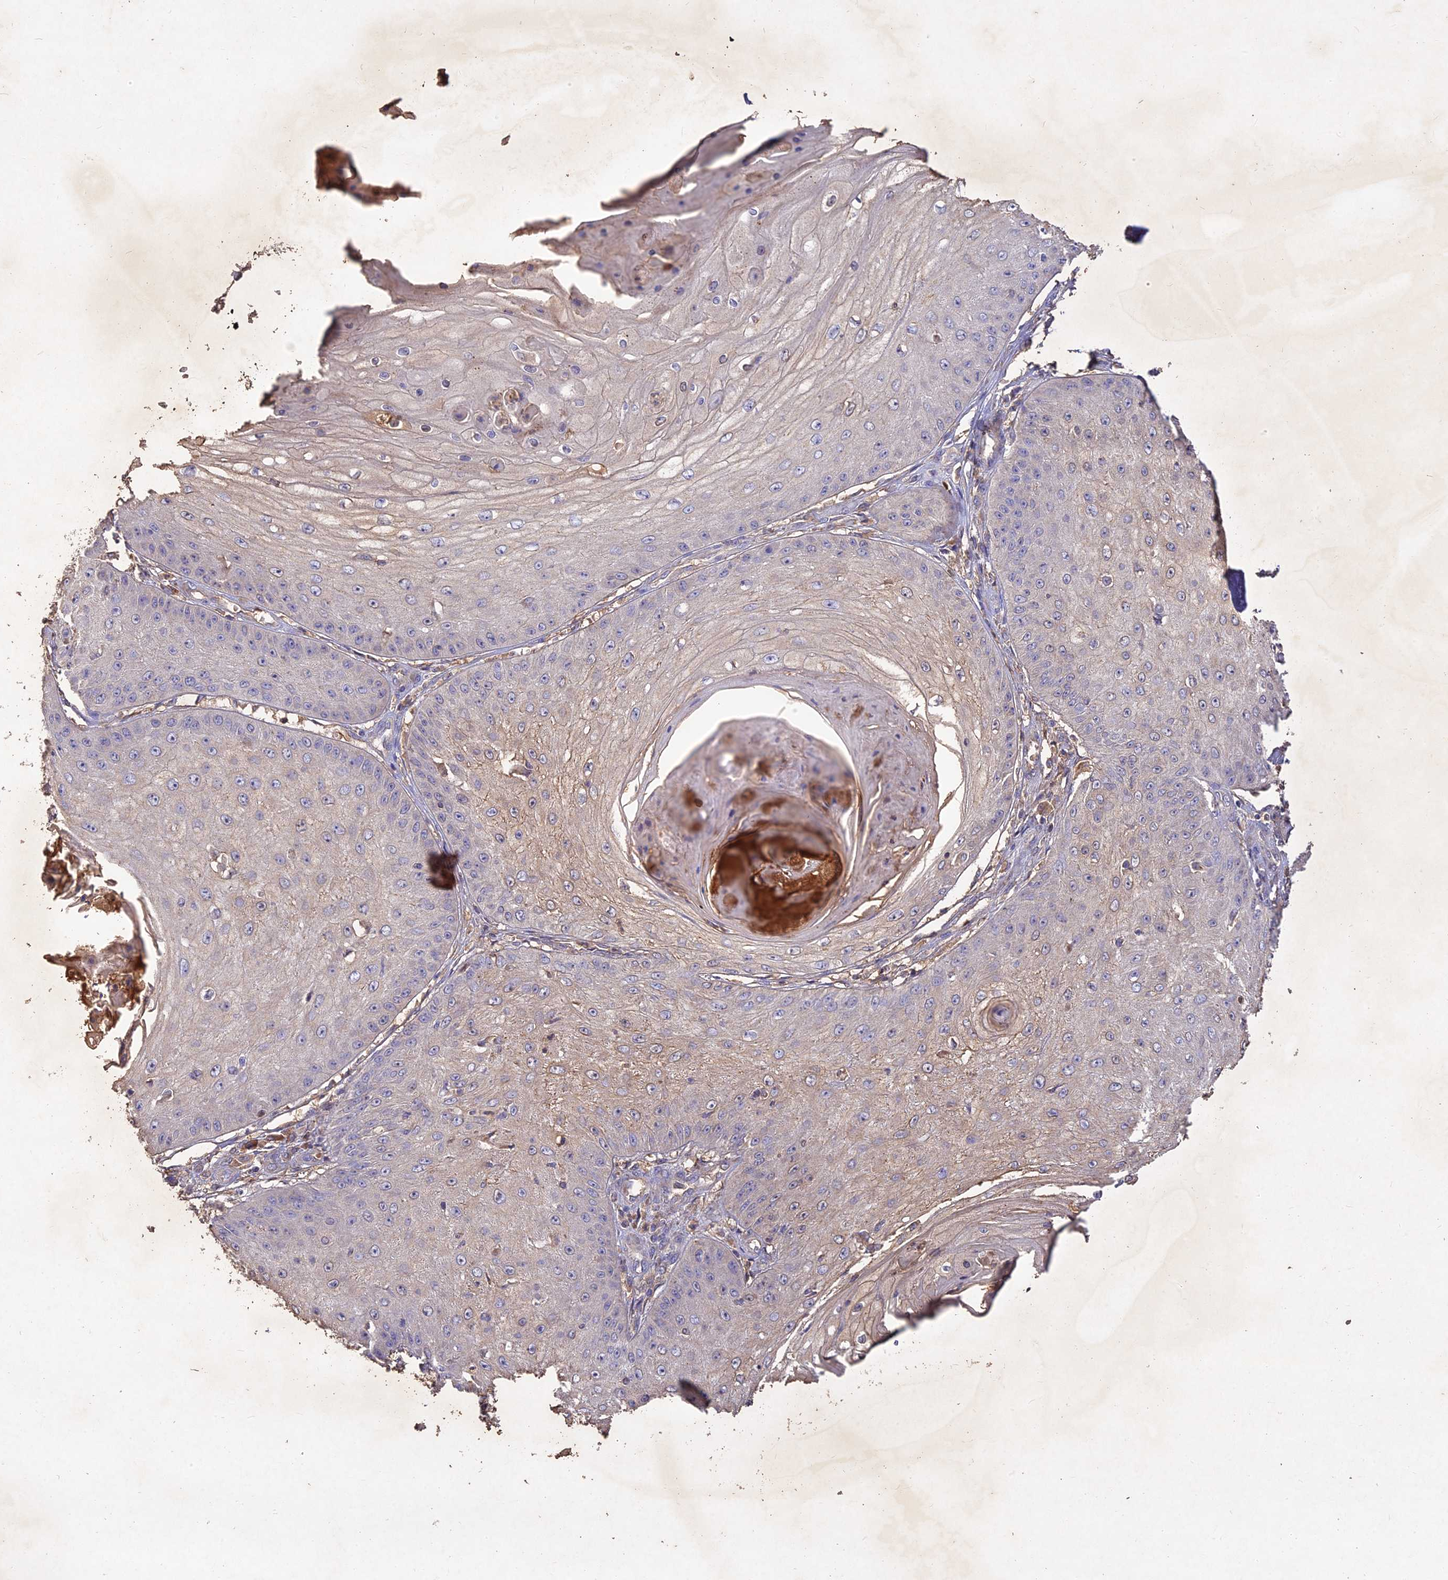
{"staining": {"intensity": "negative", "quantity": "none", "location": "none"}, "tissue": "skin cancer", "cell_type": "Tumor cells", "image_type": "cancer", "snomed": [{"axis": "morphology", "description": "Squamous cell carcinoma, NOS"}, {"axis": "topography", "description": "Skin"}], "caption": "Skin cancer (squamous cell carcinoma) stained for a protein using immunohistochemistry (IHC) displays no staining tumor cells.", "gene": "ACSM5", "patient": {"sex": "male", "age": 70}}